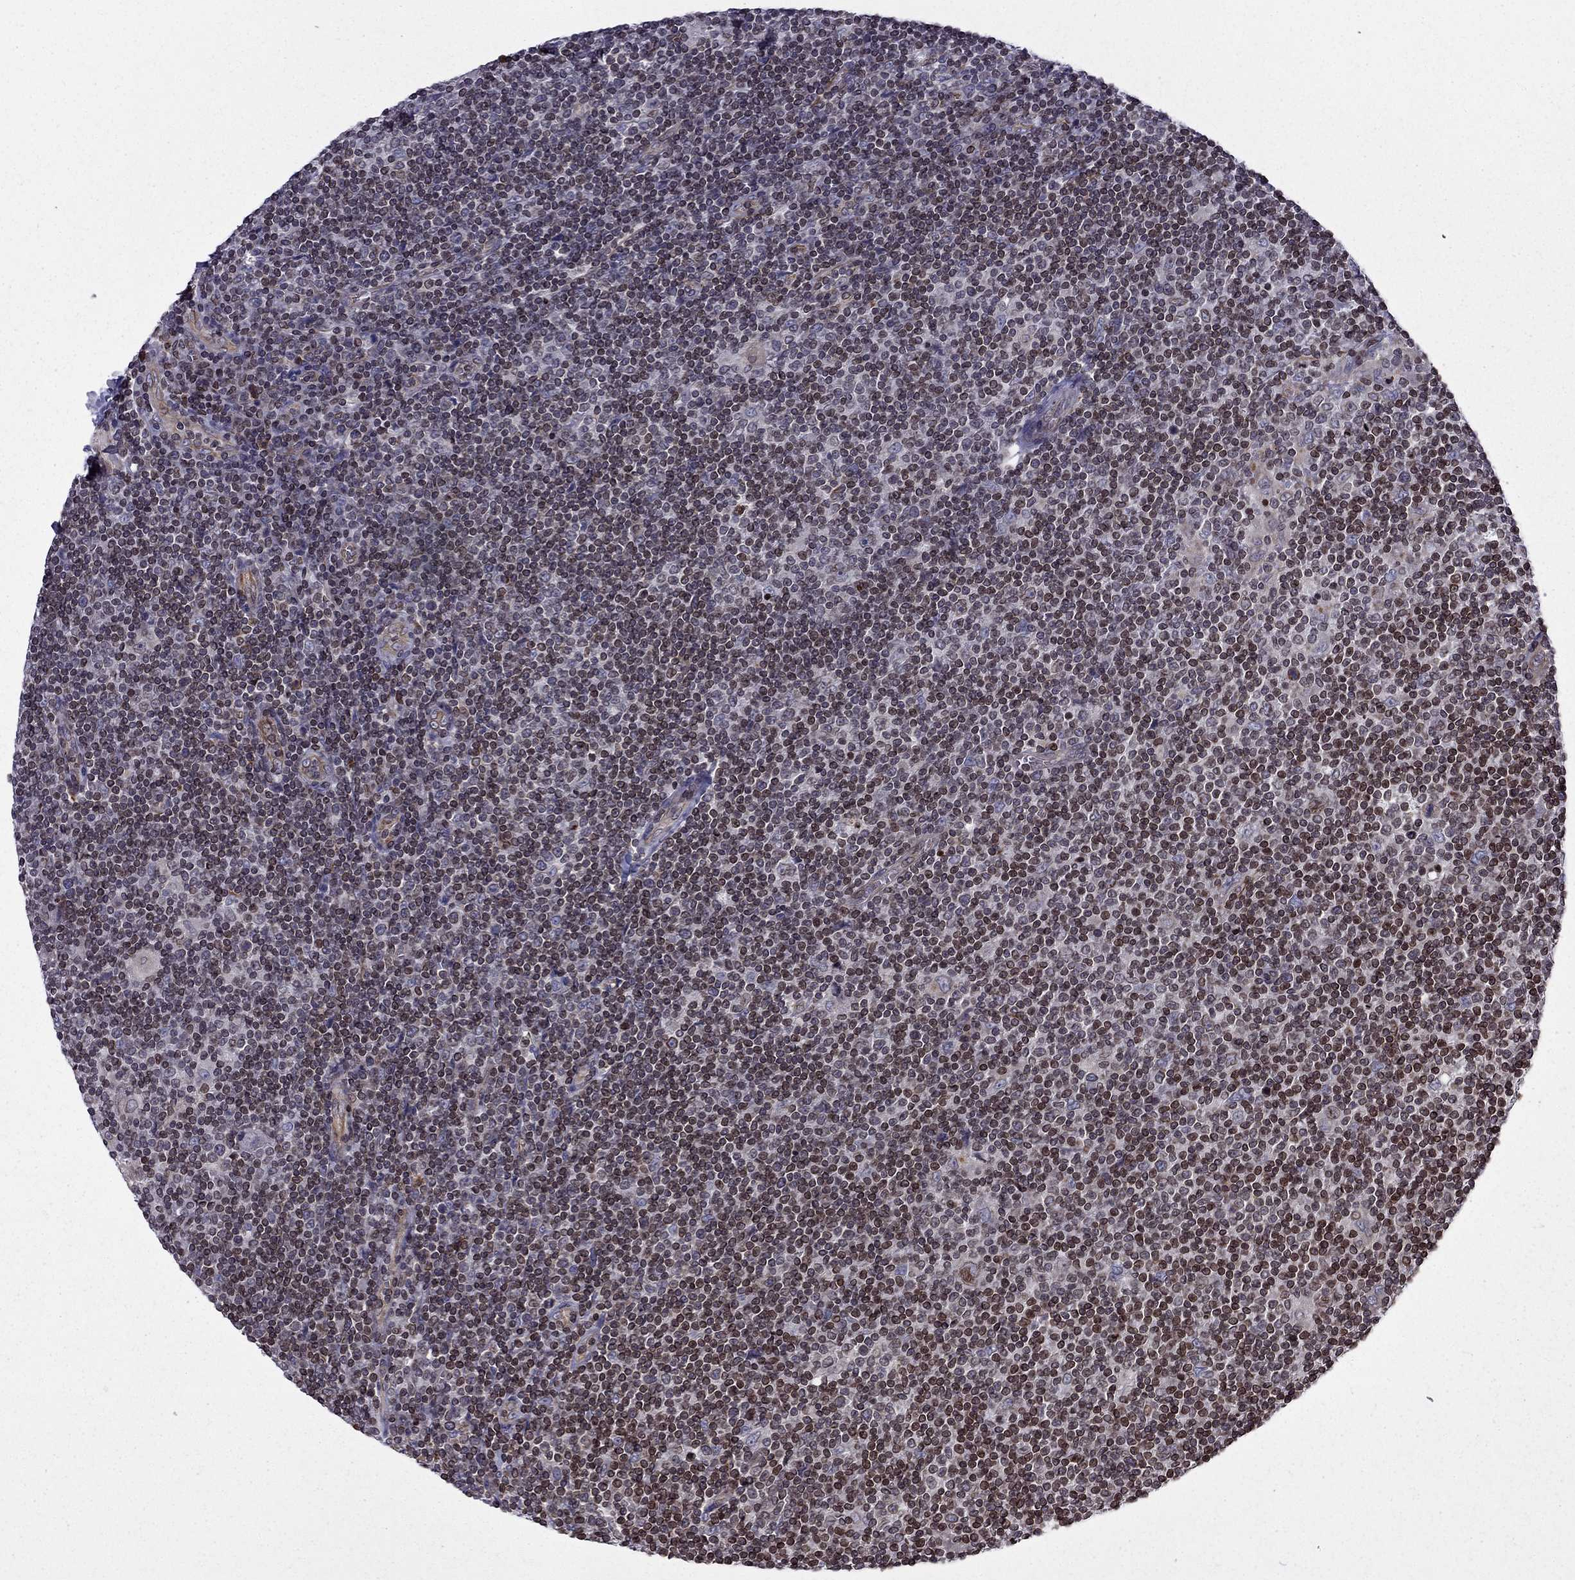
{"staining": {"intensity": "negative", "quantity": "none", "location": "none"}, "tissue": "lymphoma", "cell_type": "Tumor cells", "image_type": "cancer", "snomed": [{"axis": "morphology", "description": "Hodgkin's disease, NOS"}, {"axis": "topography", "description": "Lymph node"}], "caption": "This is an immunohistochemistry photomicrograph of human lymphoma. There is no positivity in tumor cells.", "gene": "CDC42BPA", "patient": {"sex": "male", "age": 40}}